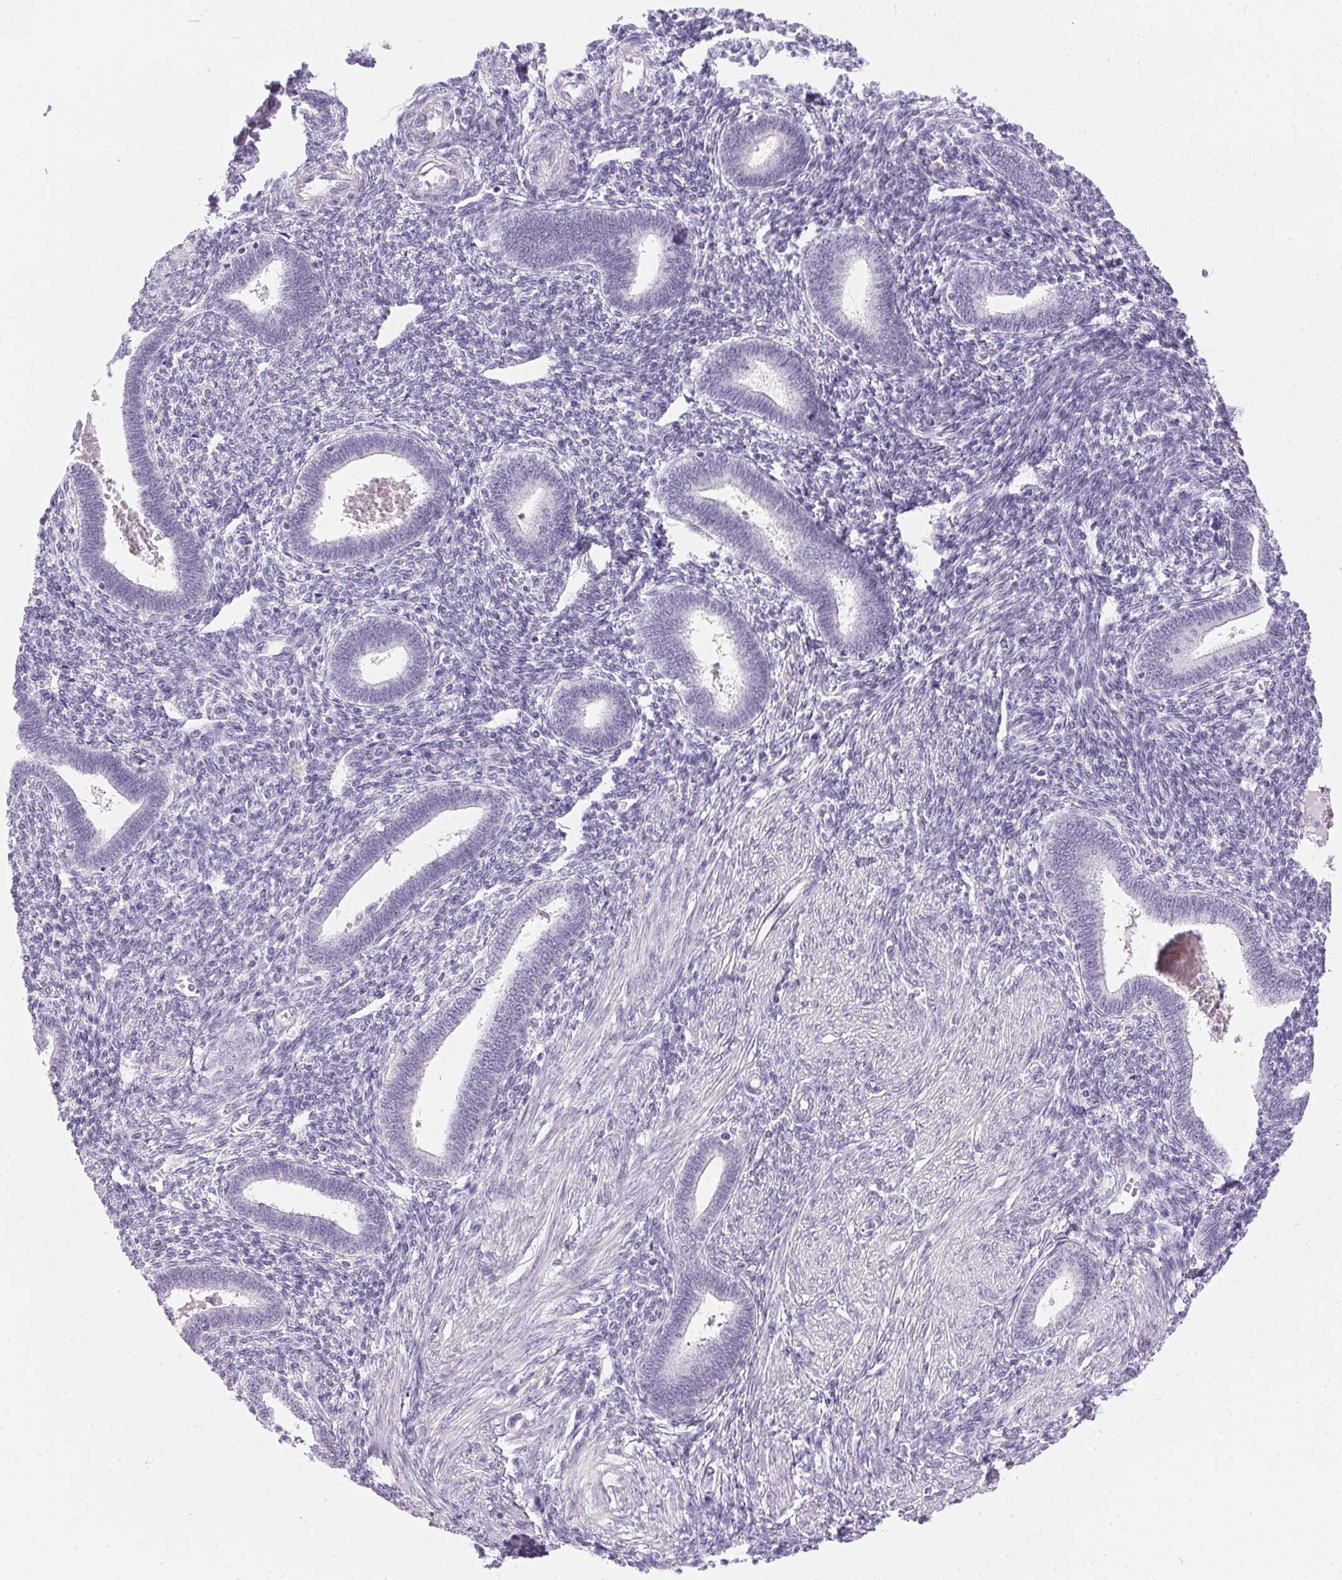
{"staining": {"intensity": "negative", "quantity": "none", "location": "none"}, "tissue": "endometrium", "cell_type": "Cells in endometrial stroma", "image_type": "normal", "snomed": [{"axis": "morphology", "description": "Normal tissue, NOS"}, {"axis": "topography", "description": "Endometrium"}], "caption": "A photomicrograph of human endometrium is negative for staining in cells in endometrial stroma. (Immunohistochemistry, brightfield microscopy, high magnification).", "gene": "GBP6", "patient": {"sex": "female", "age": 42}}